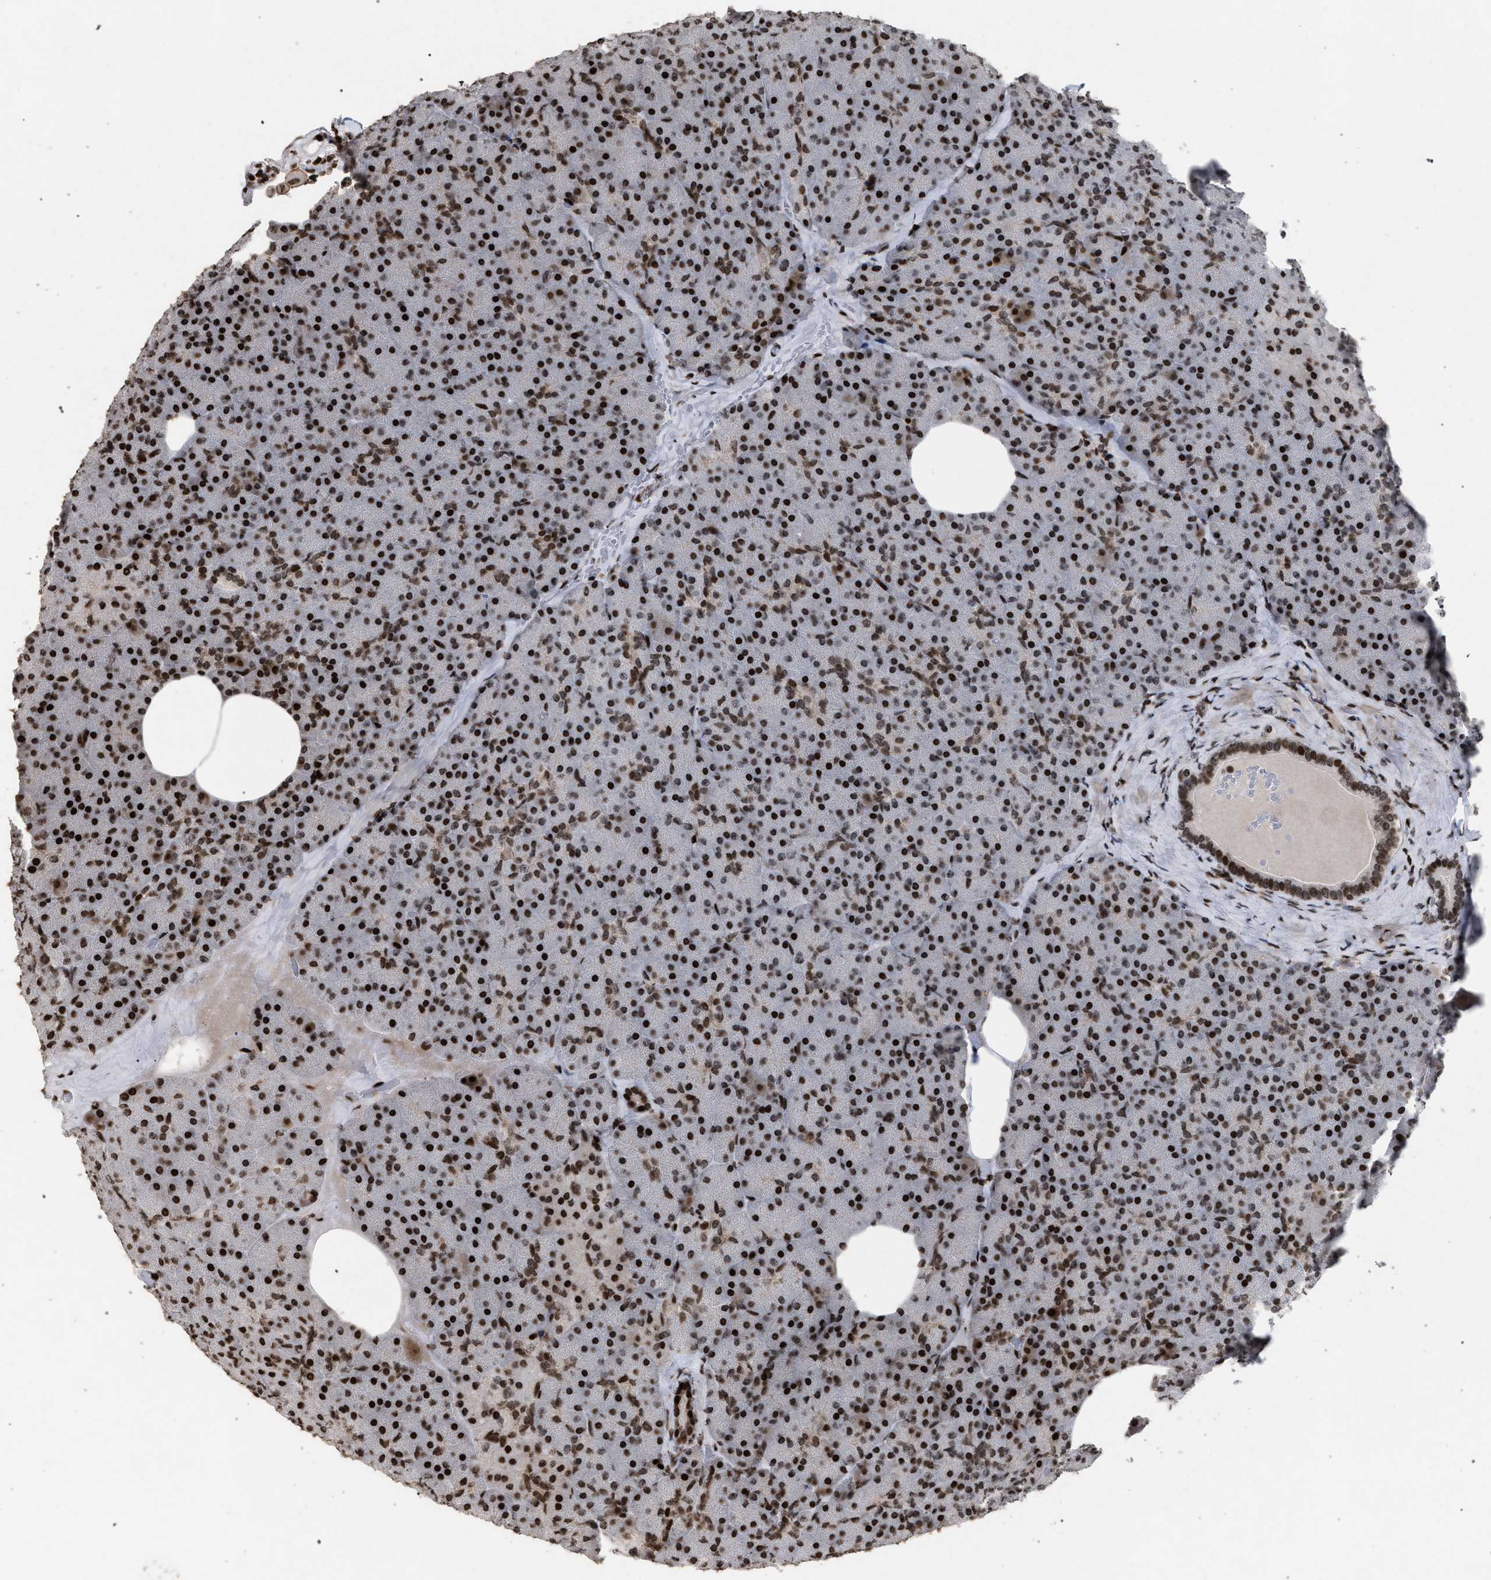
{"staining": {"intensity": "strong", "quantity": ">75%", "location": "nuclear"}, "tissue": "pancreas", "cell_type": "Exocrine glandular cells", "image_type": "normal", "snomed": [{"axis": "morphology", "description": "Normal tissue, NOS"}, {"axis": "morphology", "description": "Carcinoid, malignant, NOS"}, {"axis": "topography", "description": "Pancreas"}], "caption": "IHC histopathology image of normal pancreas: human pancreas stained using immunohistochemistry (IHC) reveals high levels of strong protein expression localized specifically in the nuclear of exocrine glandular cells, appearing as a nuclear brown color.", "gene": "FOXD3", "patient": {"sex": "female", "age": 35}}